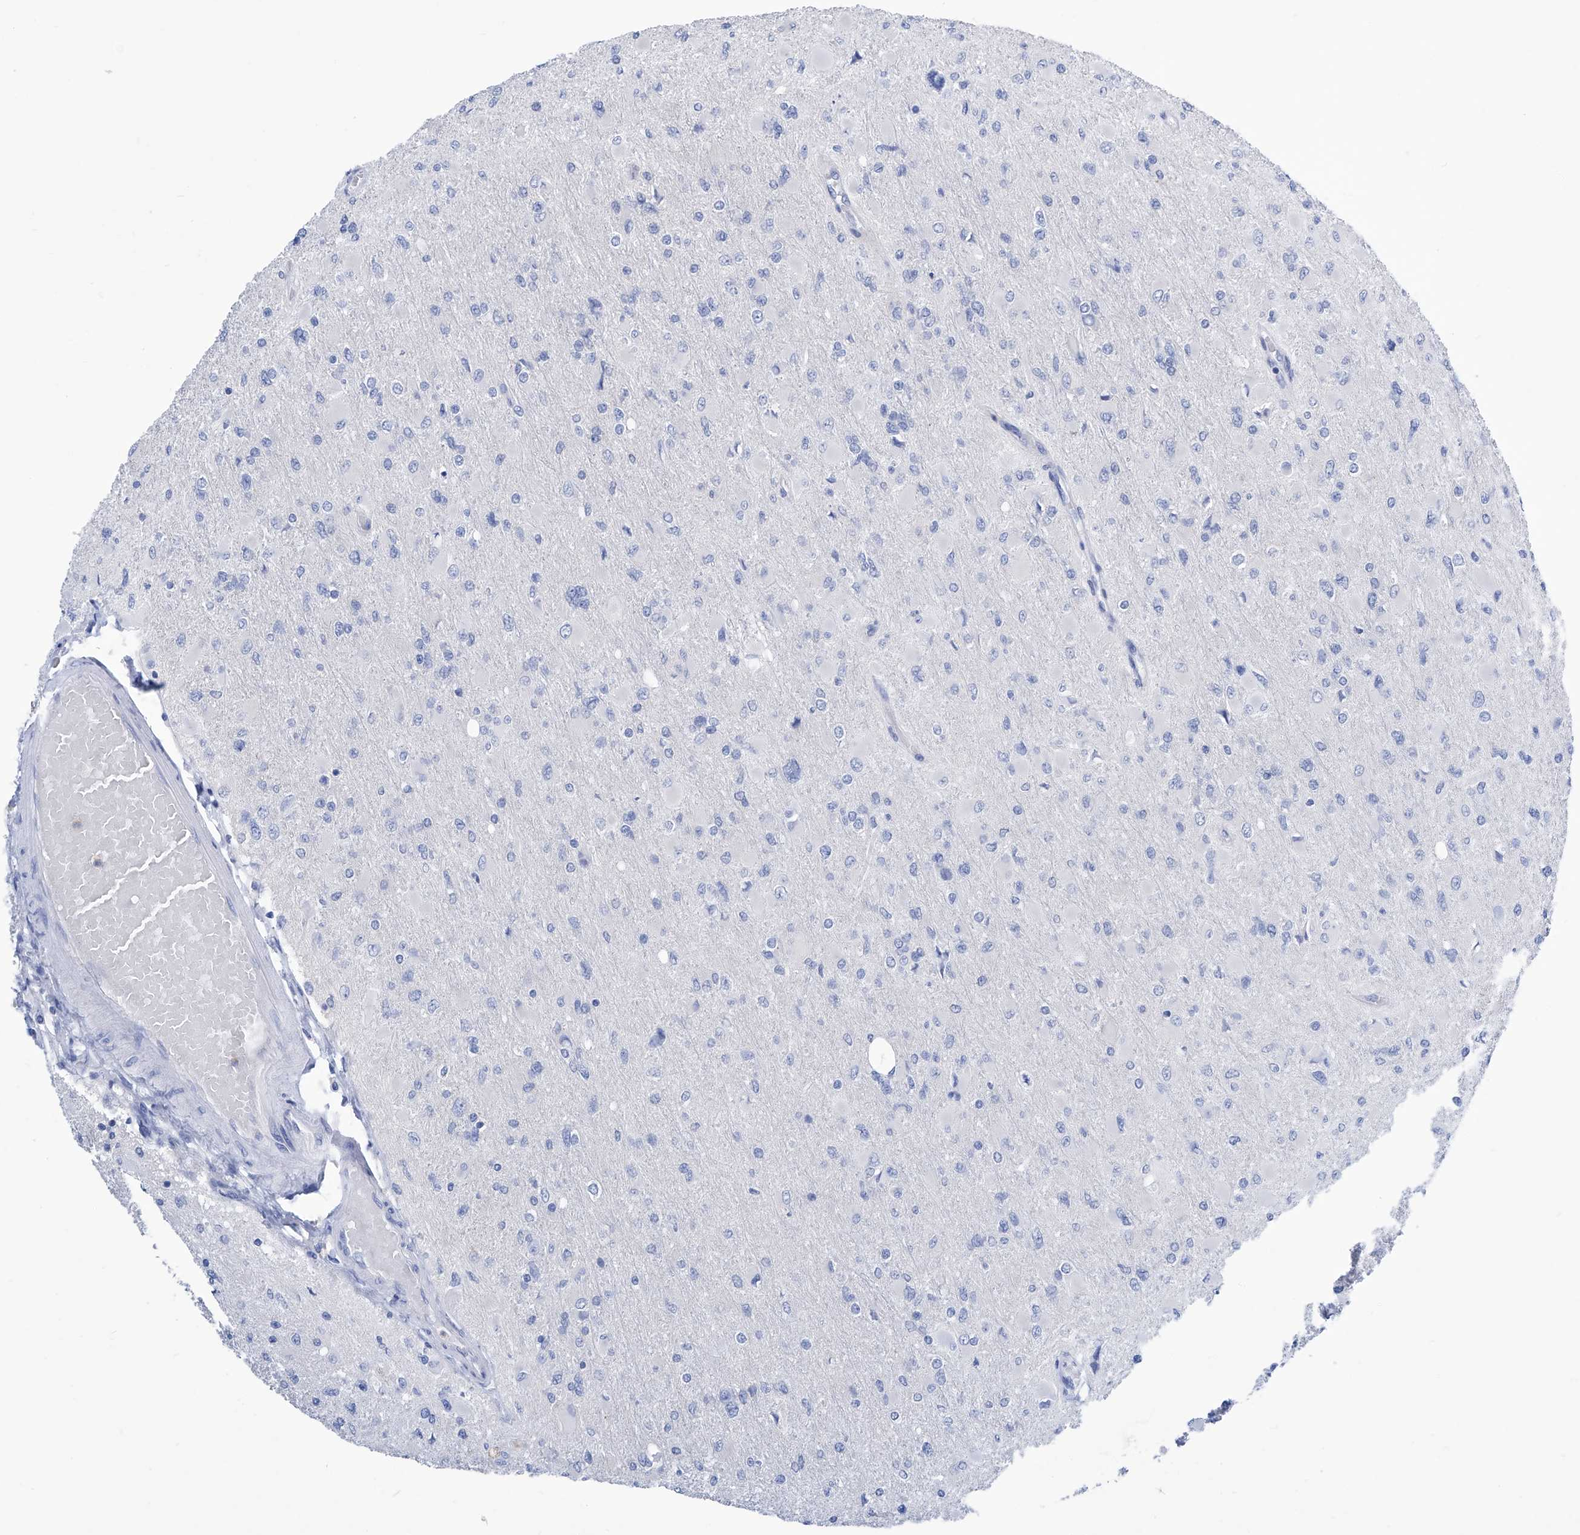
{"staining": {"intensity": "negative", "quantity": "none", "location": "none"}, "tissue": "glioma", "cell_type": "Tumor cells", "image_type": "cancer", "snomed": [{"axis": "morphology", "description": "Glioma, malignant, High grade"}, {"axis": "topography", "description": "Cerebral cortex"}], "caption": "Immunohistochemistry (IHC) histopathology image of neoplastic tissue: human malignant glioma (high-grade) stained with DAB displays no significant protein expression in tumor cells.", "gene": "IMPA2", "patient": {"sex": "female", "age": 36}}